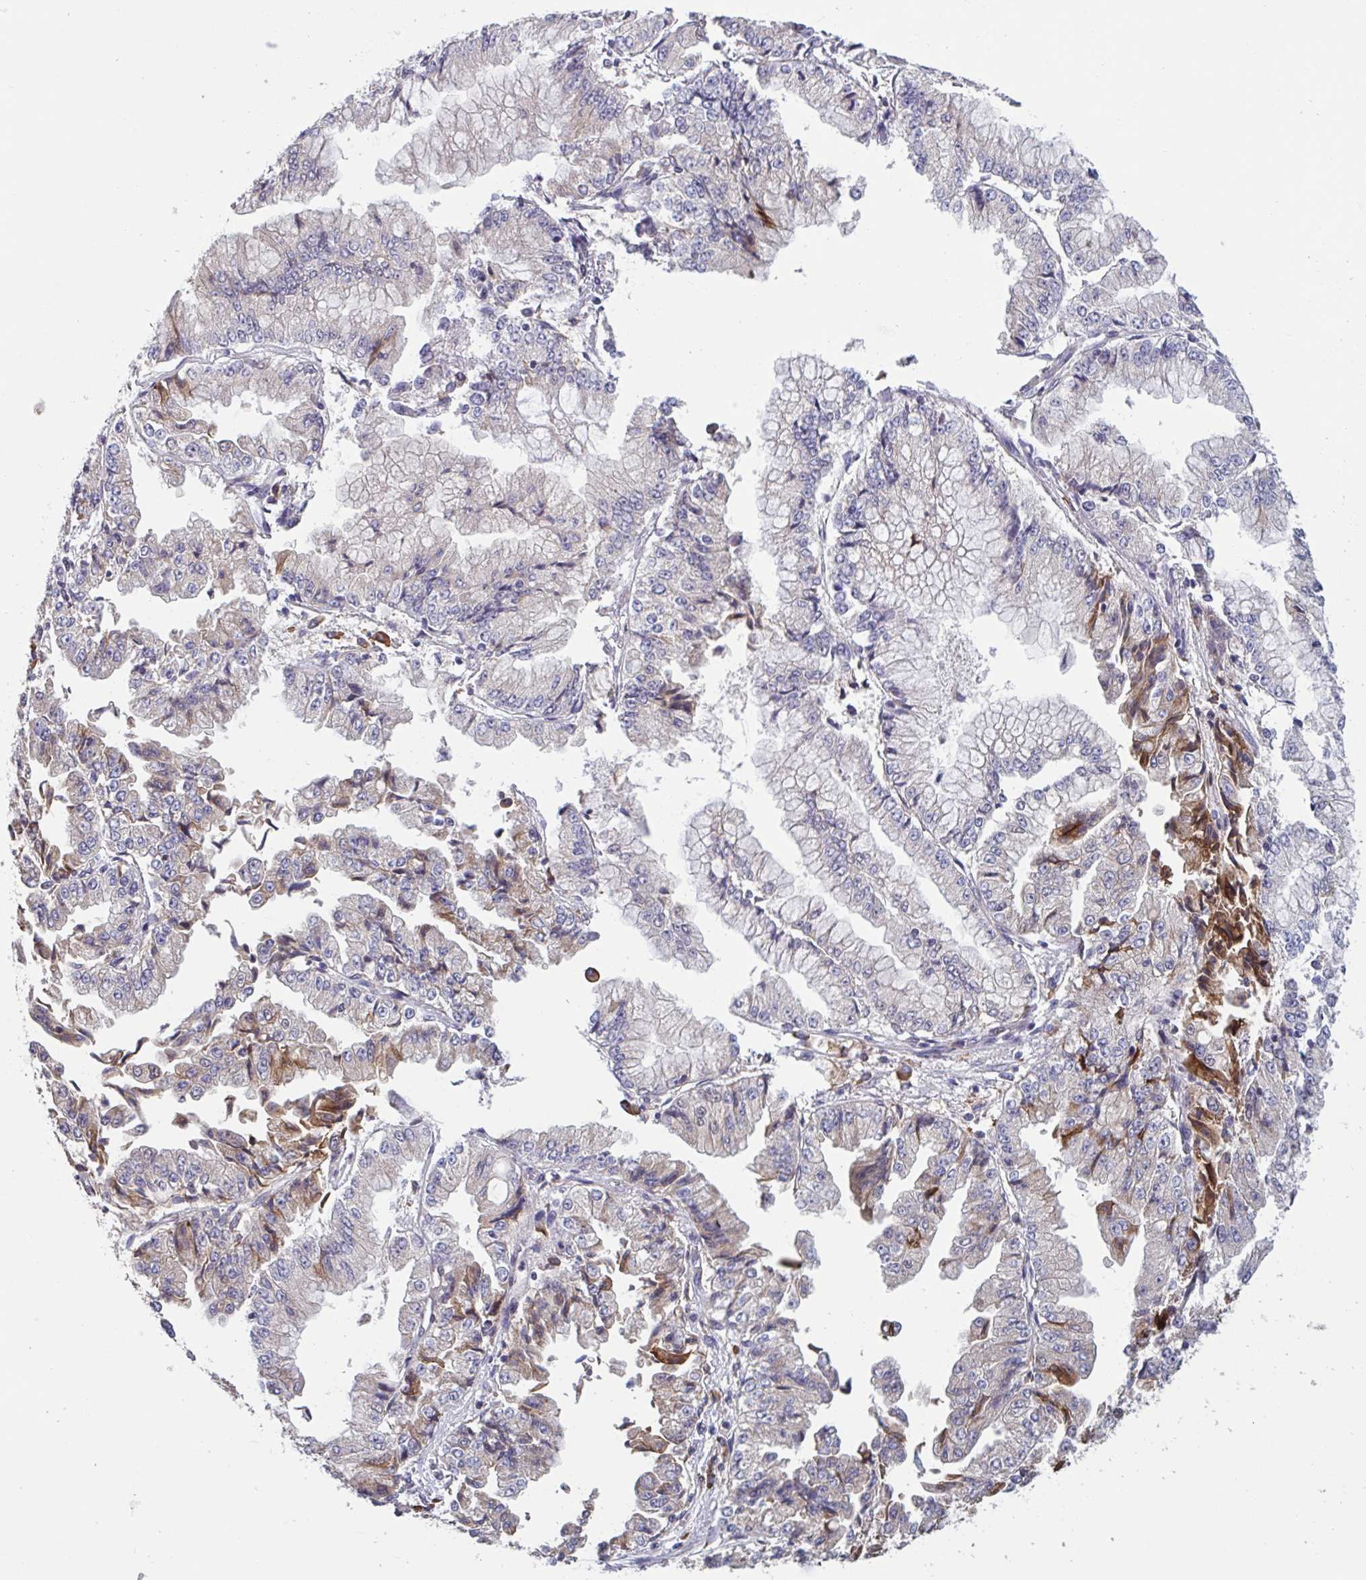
{"staining": {"intensity": "negative", "quantity": "none", "location": "none"}, "tissue": "stomach cancer", "cell_type": "Tumor cells", "image_type": "cancer", "snomed": [{"axis": "morphology", "description": "Adenocarcinoma, NOS"}, {"axis": "topography", "description": "Stomach, upper"}], "caption": "Tumor cells show no significant positivity in stomach cancer (adenocarcinoma).", "gene": "CD1E", "patient": {"sex": "female", "age": 74}}